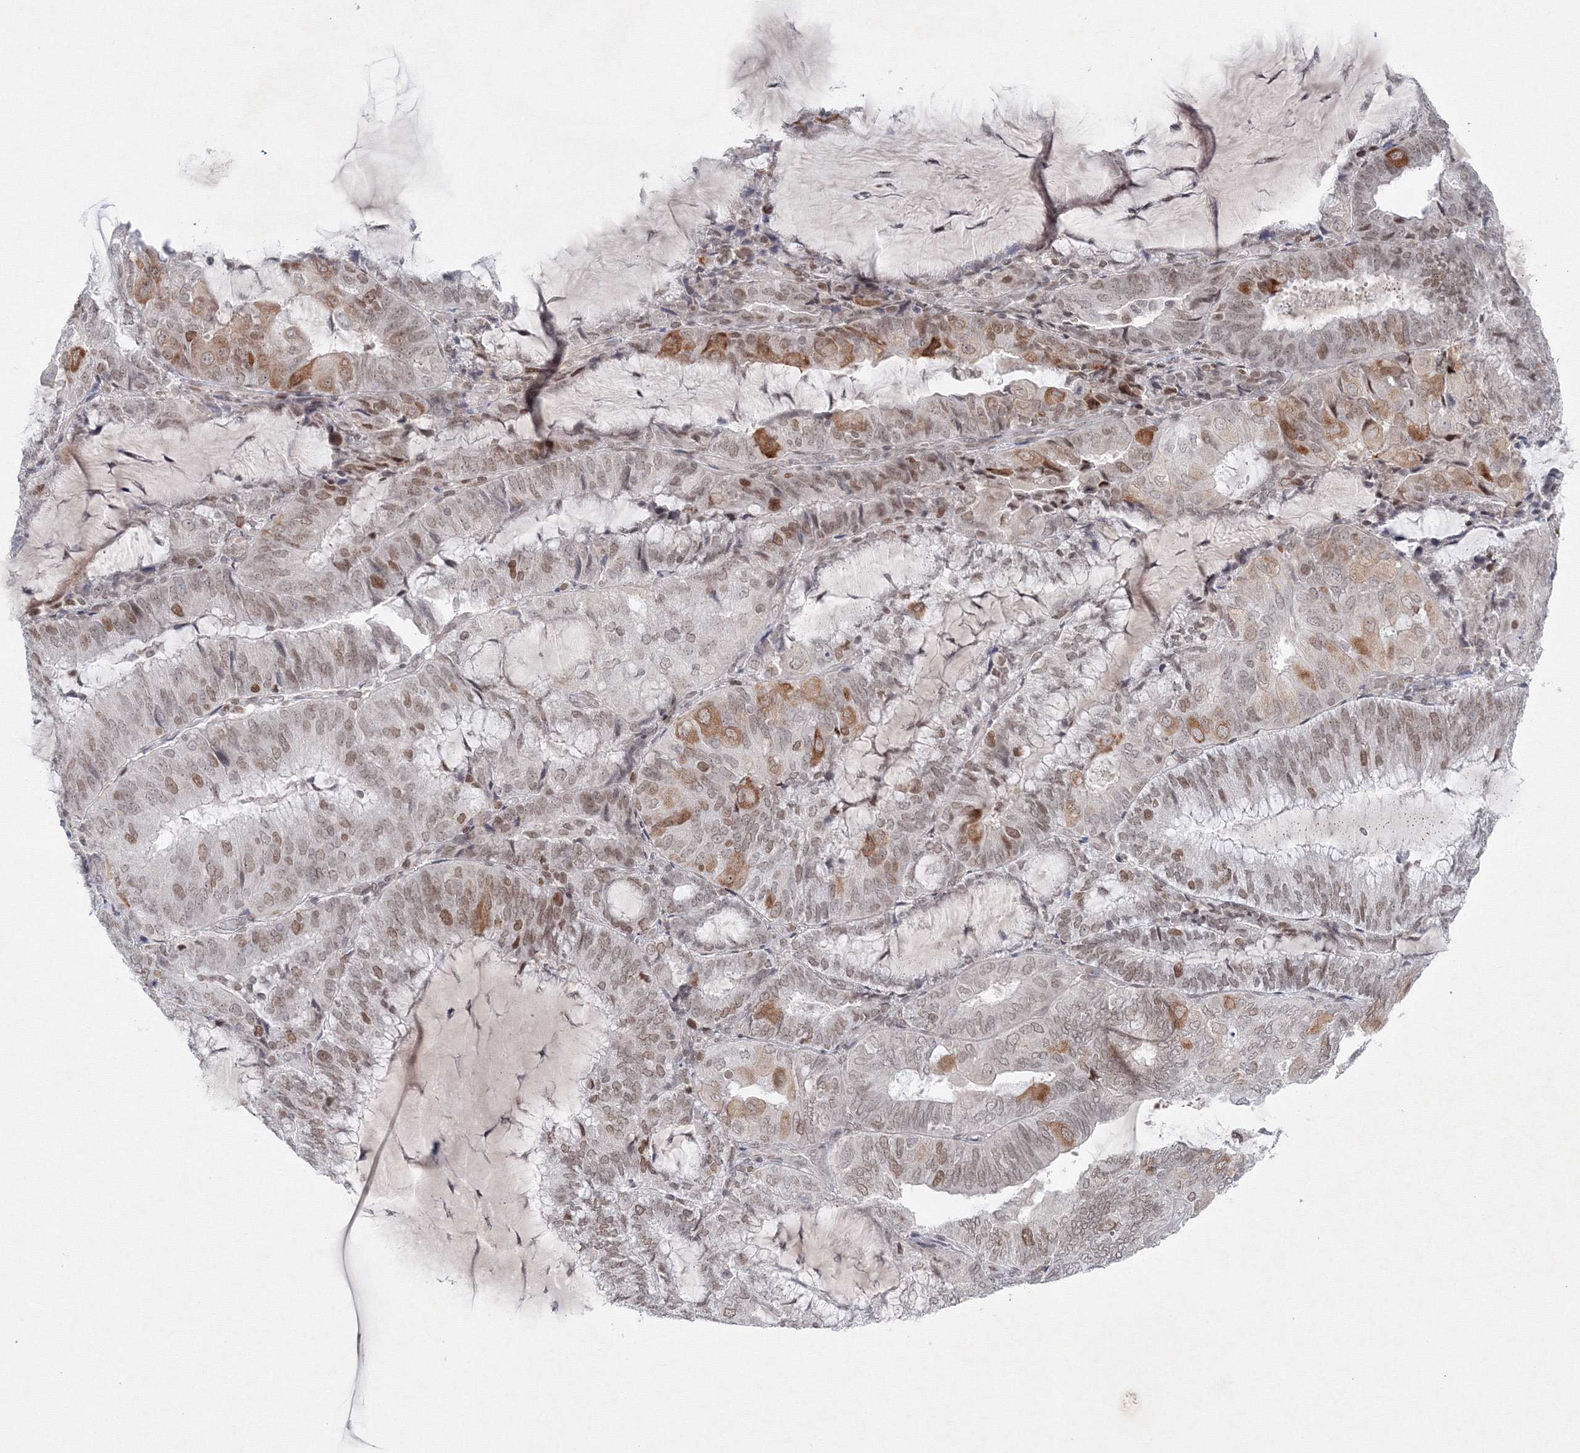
{"staining": {"intensity": "weak", "quantity": "25%-75%", "location": "cytoplasmic/membranous,nuclear"}, "tissue": "endometrial cancer", "cell_type": "Tumor cells", "image_type": "cancer", "snomed": [{"axis": "morphology", "description": "Adenocarcinoma, NOS"}, {"axis": "topography", "description": "Endometrium"}], "caption": "The micrograph exhibits immunohistochemical staining of endometrial cancer (adenocarcinoma). There is weak cytoplasmic/membranous and nuclear staining is appreciated in approximately 25%-75% of tumor cells.", "gene": "KIF4A", "patient": {"sex": "female", "age": 81}}